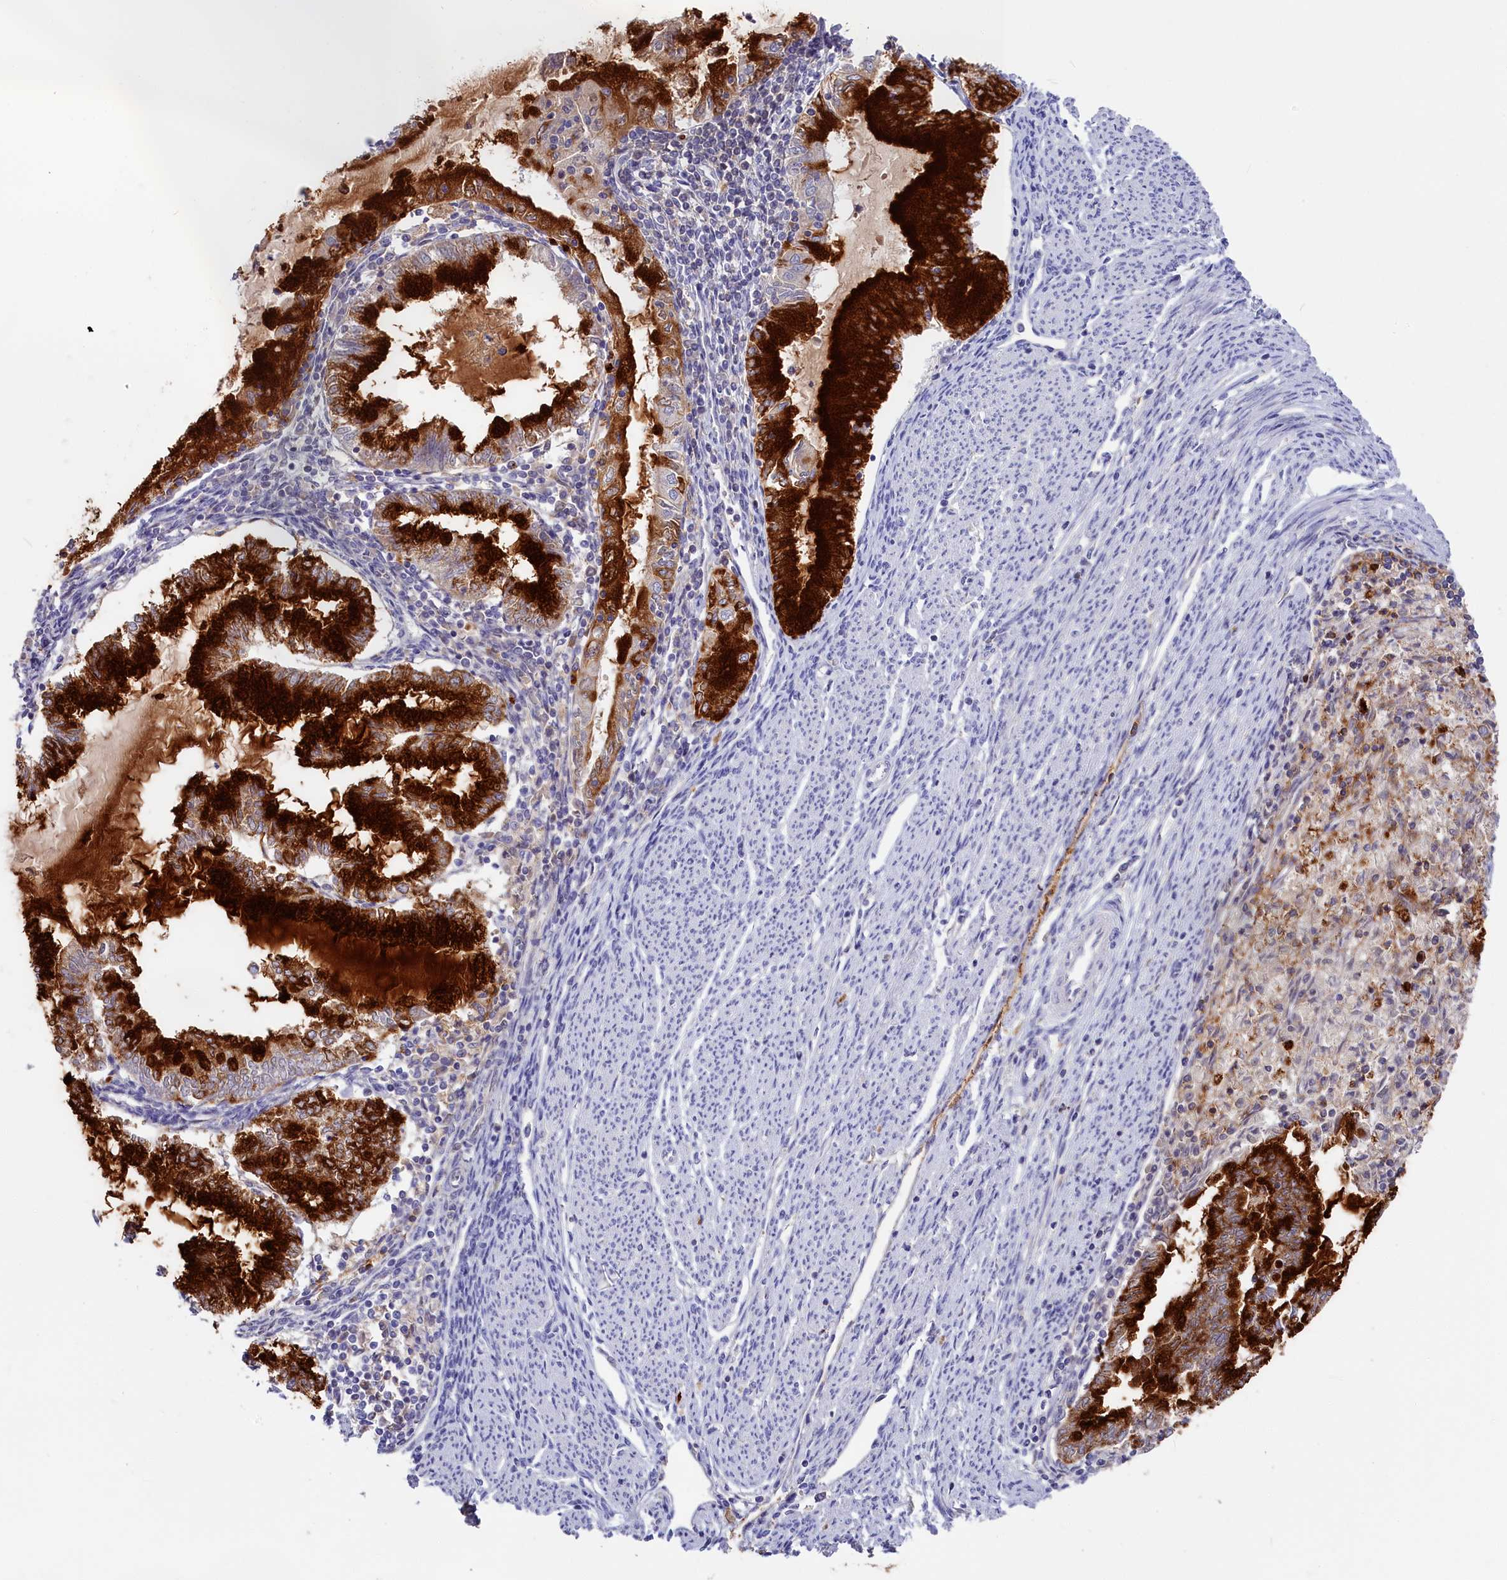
{"staining": {"intensity": "strong", "quantity": ">75%", "location": "cytoplasmic/membranous"}, "tissue": "endometrial cancer", "cell_type": "Tumor cells", "image_type": "cancer", "snomed": [{"axis": "morphology", "description": "Adenocarcinoma, NOS"}, {"axis": "topography", "description": "Endometrium"}], "caption": "High-magnification brightfield microscopy of endometrial cancer (adenocarcinoma) stained with DAB (3,3'-diaminobenzidine) (brown) and counterstained with hematoxylin (blue). tumor cells exhibit strong cytoplasmic/membranous positivity is present in approximately>75% of cells.", "gene": "ADGRD1", "patient": {"sex": "female", "age": 79}}